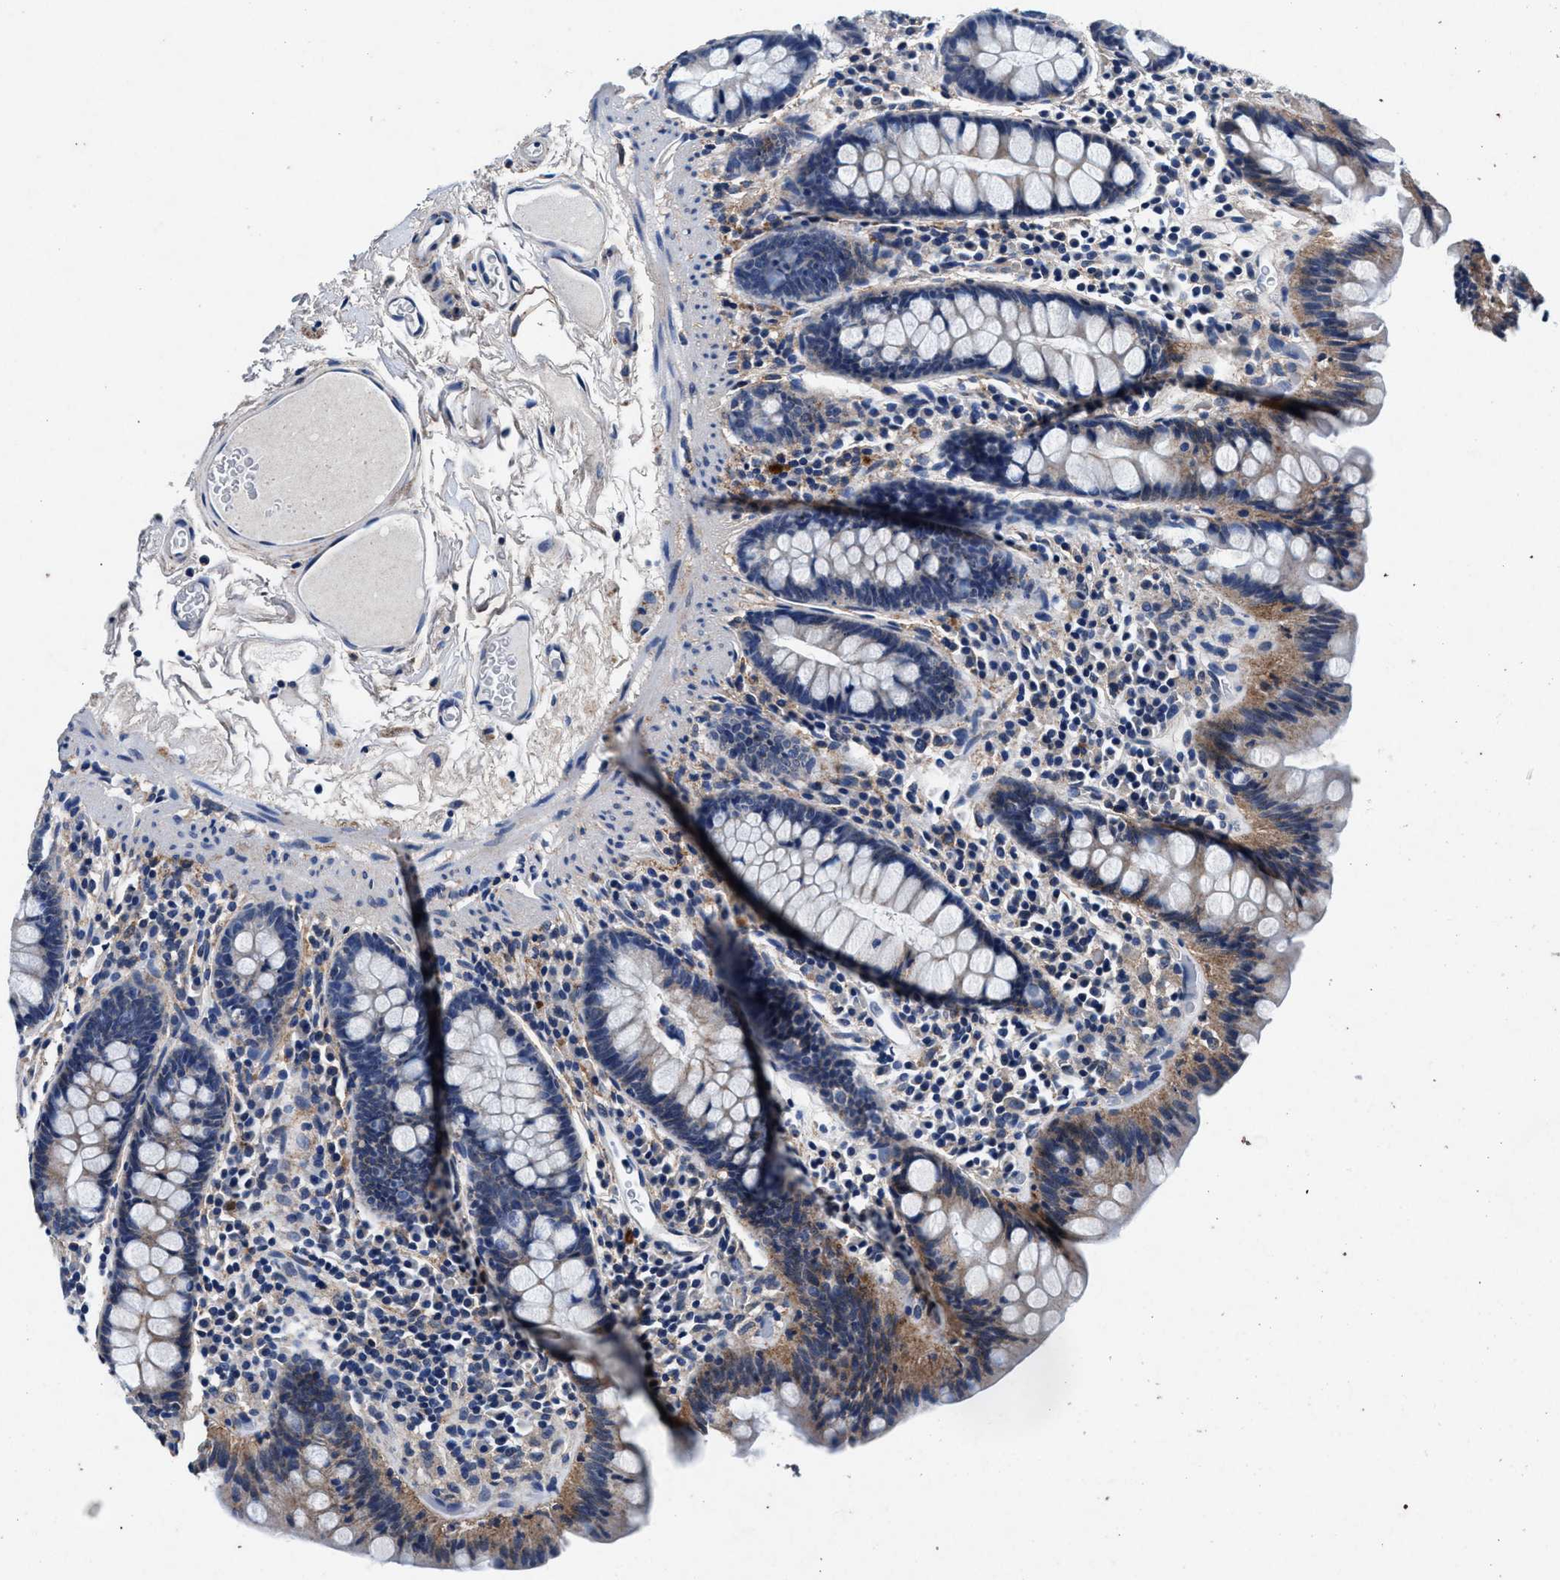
{"staining": {"intensity": "weak", "quantity": ">75%", "location": "cytoplasmic/membranous"}, "tissue": "colon", "cell_type": "Endothelial cells", "image_type": "normal", "snomed": [{"axis": "morphology", "description": "Normal tissue, NOS"}, {"axis": "topography", "description": "Colon"}], "caption": "A histopathology image showing weak cytoplasmic/membranous positivity in about >75% of endothelial cells in benign colon, as visualized by brown immunohistochemical staining.", "gene": "SLC8A1", "patient": {"sex": "female", "age": 80}}